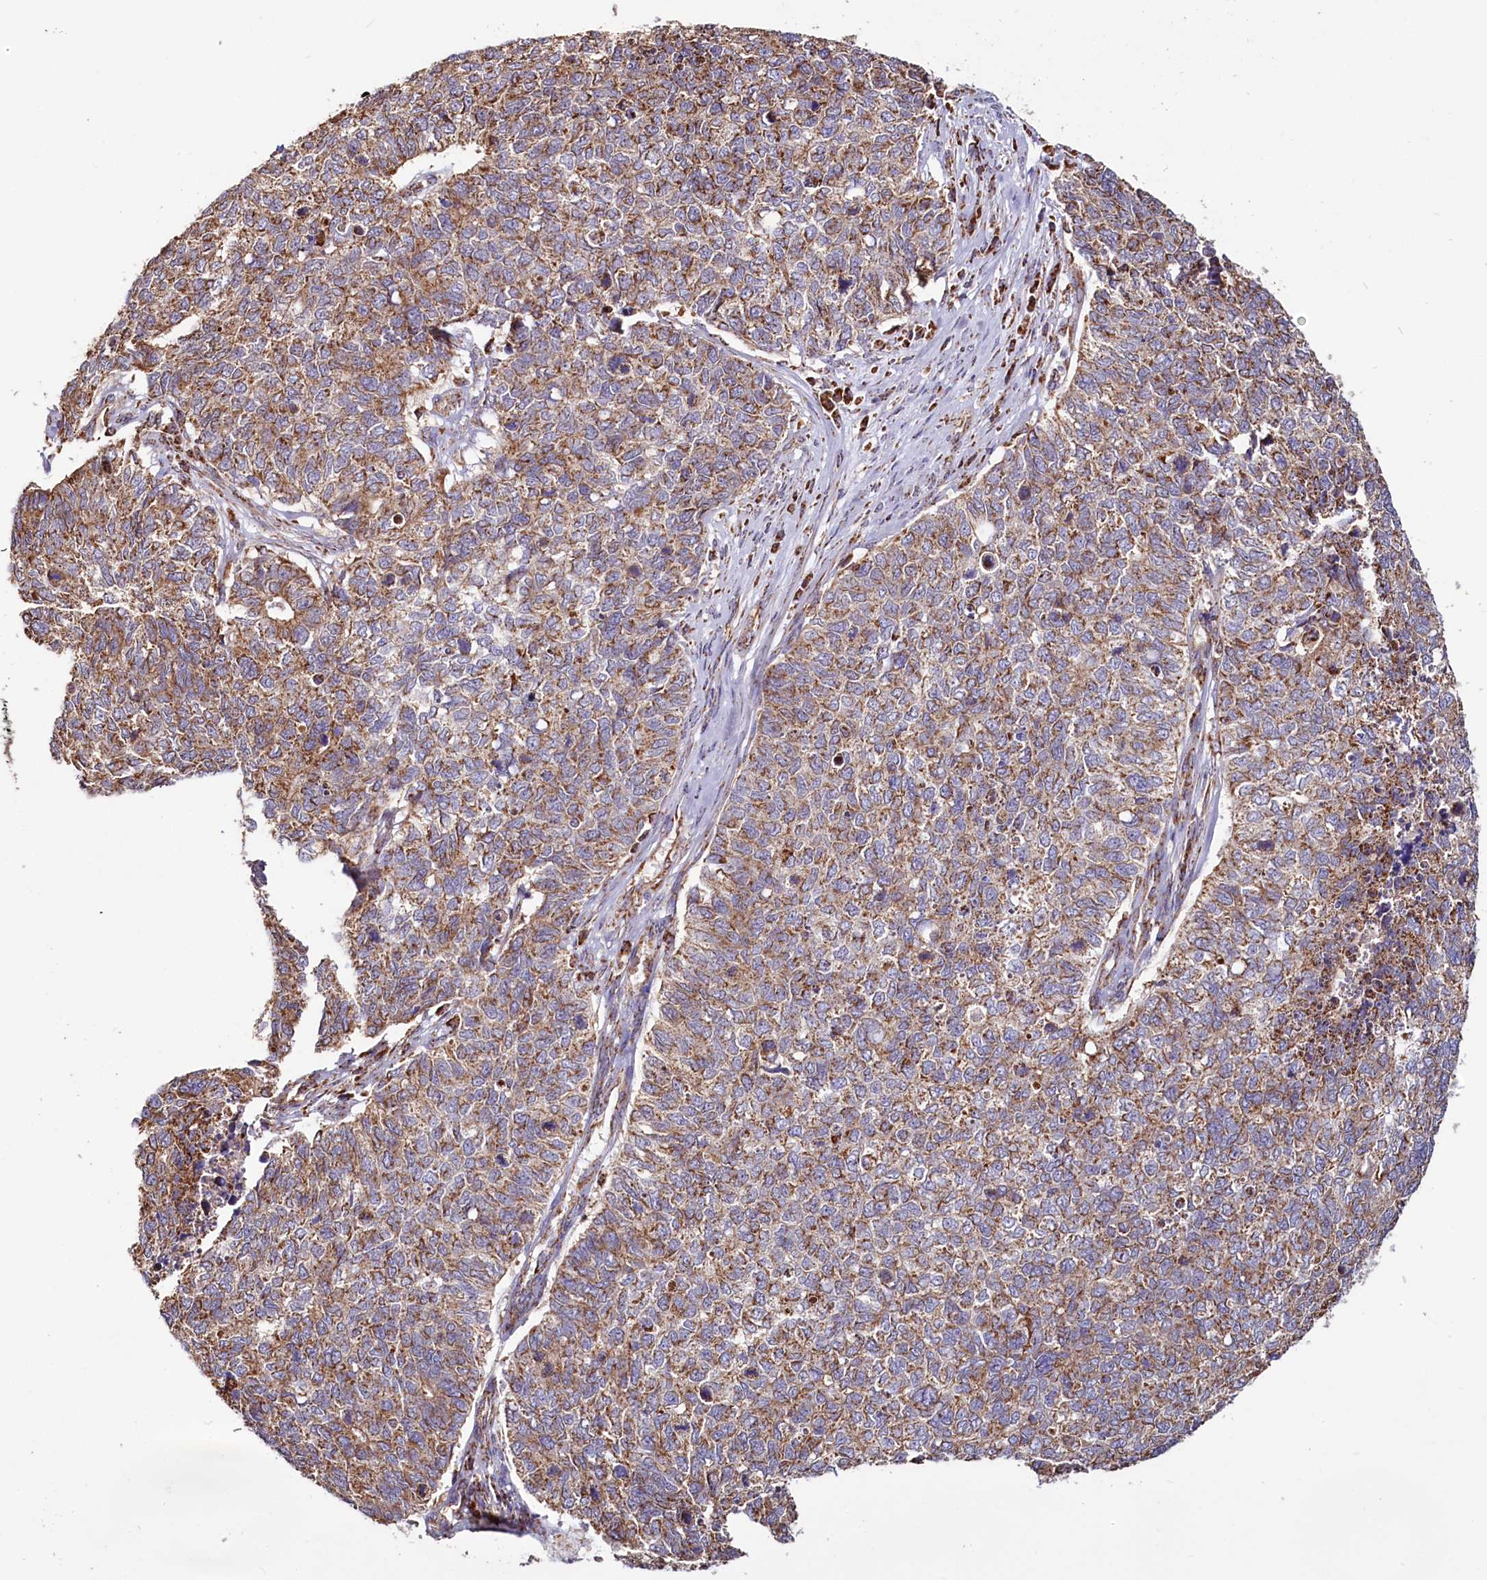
{"staining": {"intensity": "moderate", "quantity": "25%-75%", "location": "cytoplasmic/membranous"}, "tissue": "cervical cancer", "cell_type": "Tumor cells", "image_type": "cancer", "snomed": [{"axis": "morphology", "description": "Squamous cell carcinoma, NOS"}, {"axis": "topography", "description": "Cervix"}], "caption": "An image of human cervical cancer (squamous cell carcinoma) stained for a protein shows moderate cytoplasmic/membranous brown staining in tumor cells.", "gene": "NUDT15", "patient": {"sex": "female", "age": 63}}